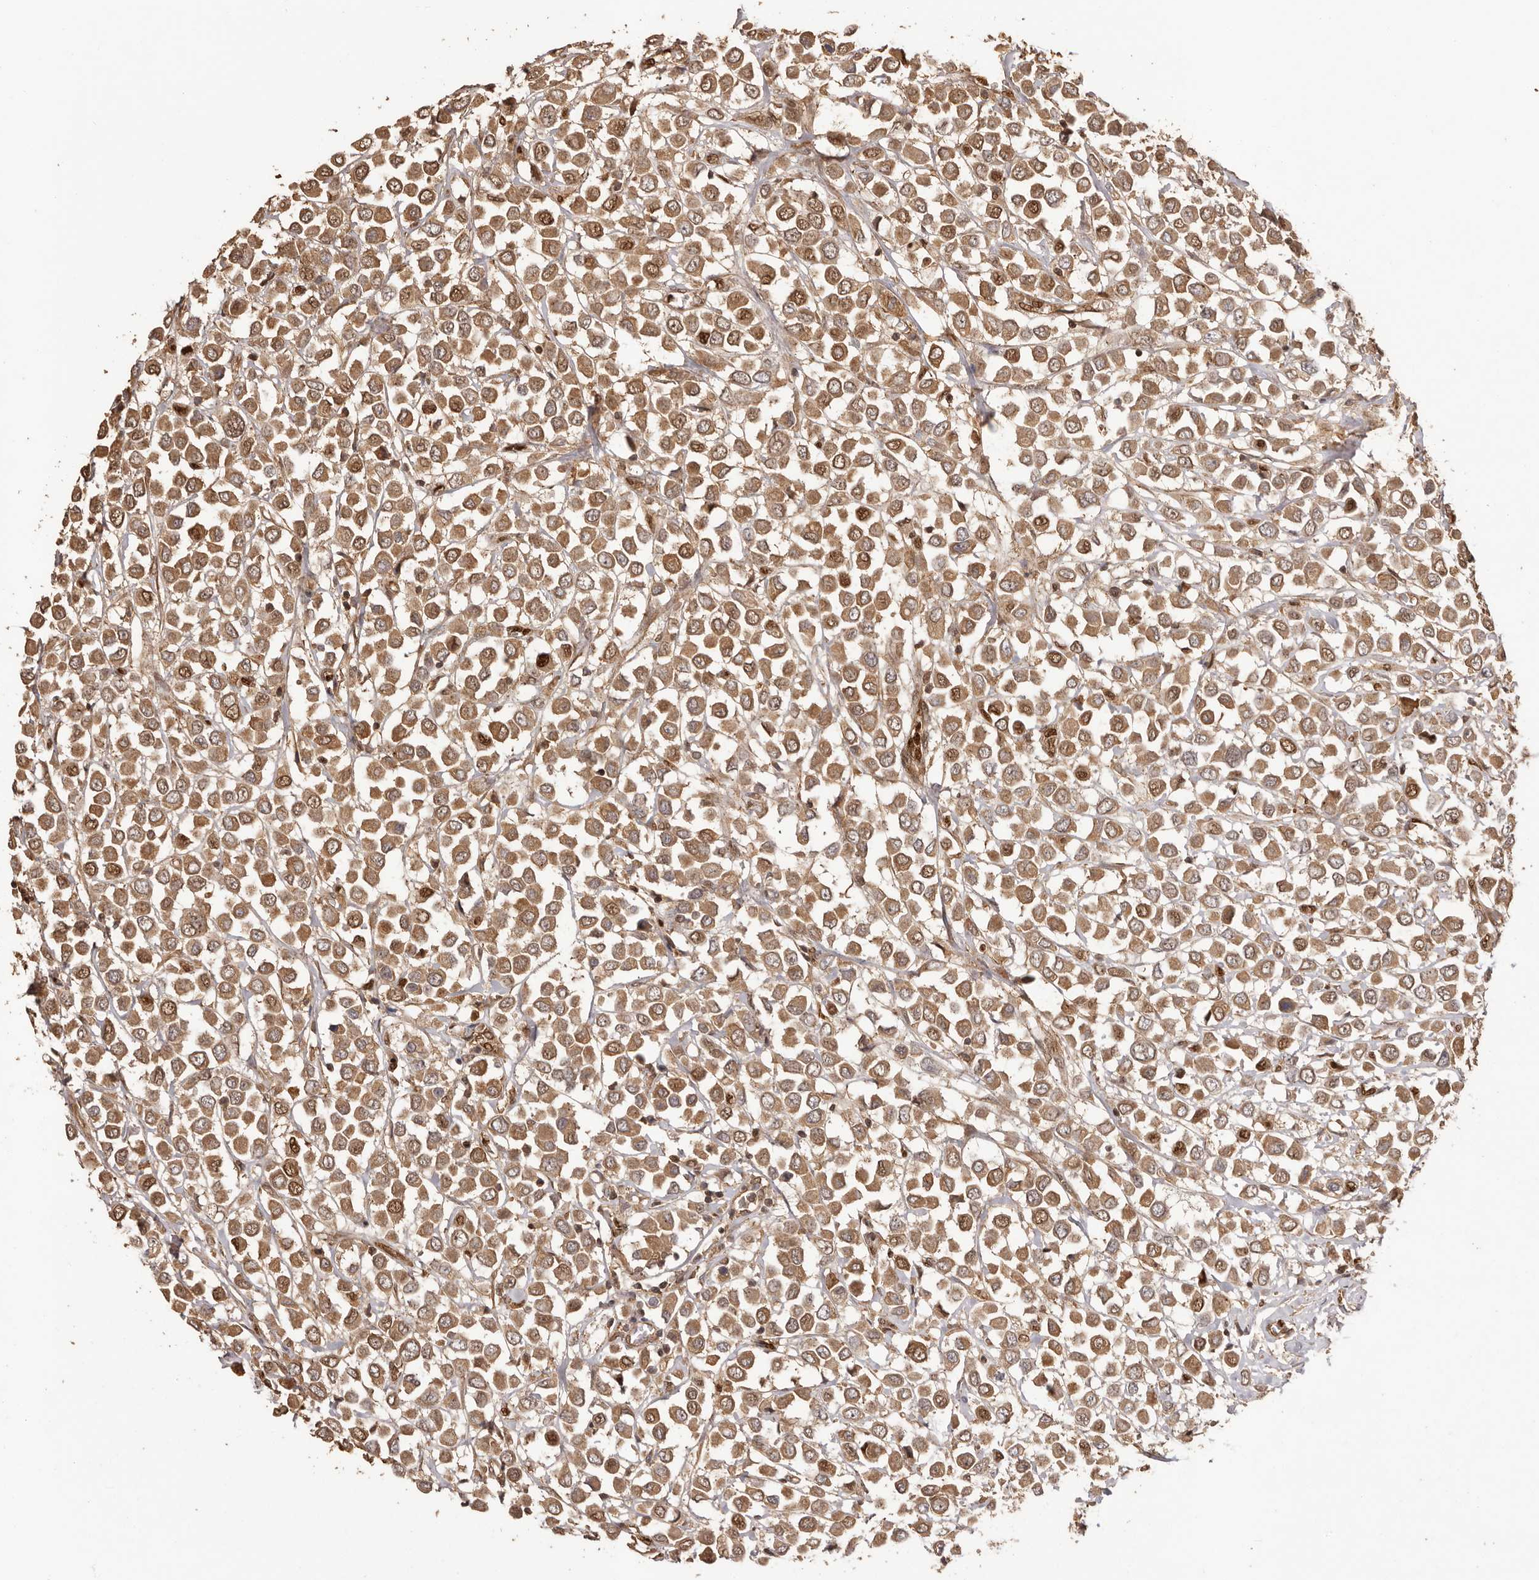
{"staining": {"intensity": "moderate", "quantity": ">75%", "location": "cytoplasmic/membranous,nuclear"}, "tissue": "breast cancer", "cell_type": "Tumor cells", "image_type": "cancer", "snomed": [{"axis": "morphology", "description": "Duct carcinoma"}, {"axis": "topography", "description": "Breast"}], "caption": "Moderate cytoplasmic/membranous and nuclear positivity is seen in approximately >75% of tumor cells in invasive ductal carcinoma (breast).", "gene": "UBR2", "patient": {"sex": "female", "age": 61}}